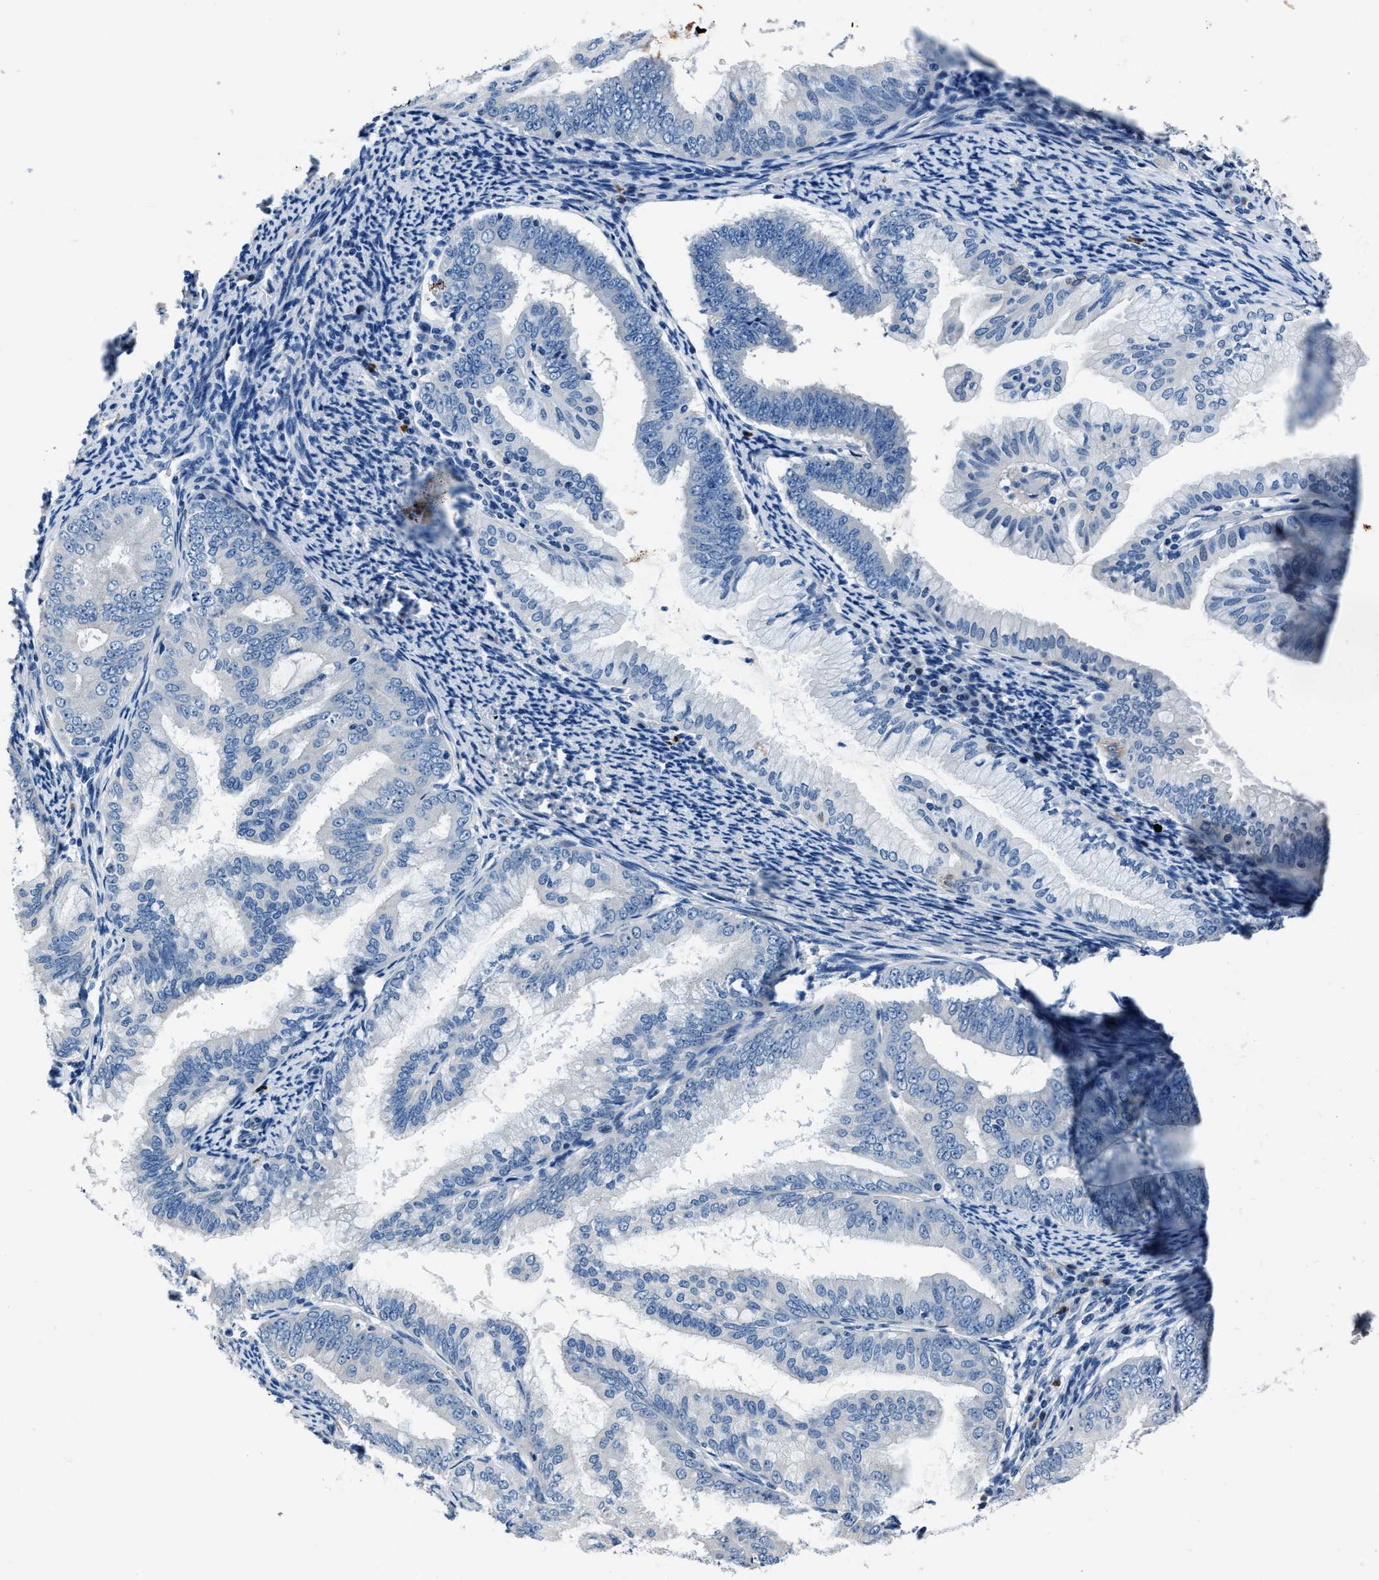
{"staining": {"intensity": "negative", "quantity": "none", "location": "none"}, "tissue": "endometrial cancer", "cell_type": "Tumor cells", "image_type": "cancer", "snomed": [{"axis": "morphology", "description": "Adenocarcinoma, NOS"}, {"axis": "topography", "description": "Endometrium"}], "caption": "A high-resolution histopathology image shows IHC staining of endometrial cancer, which demonstrates no significant positivity in tumor cells.", "gene": "NACAD", "patient": {"sex": "female", "age": 63}}